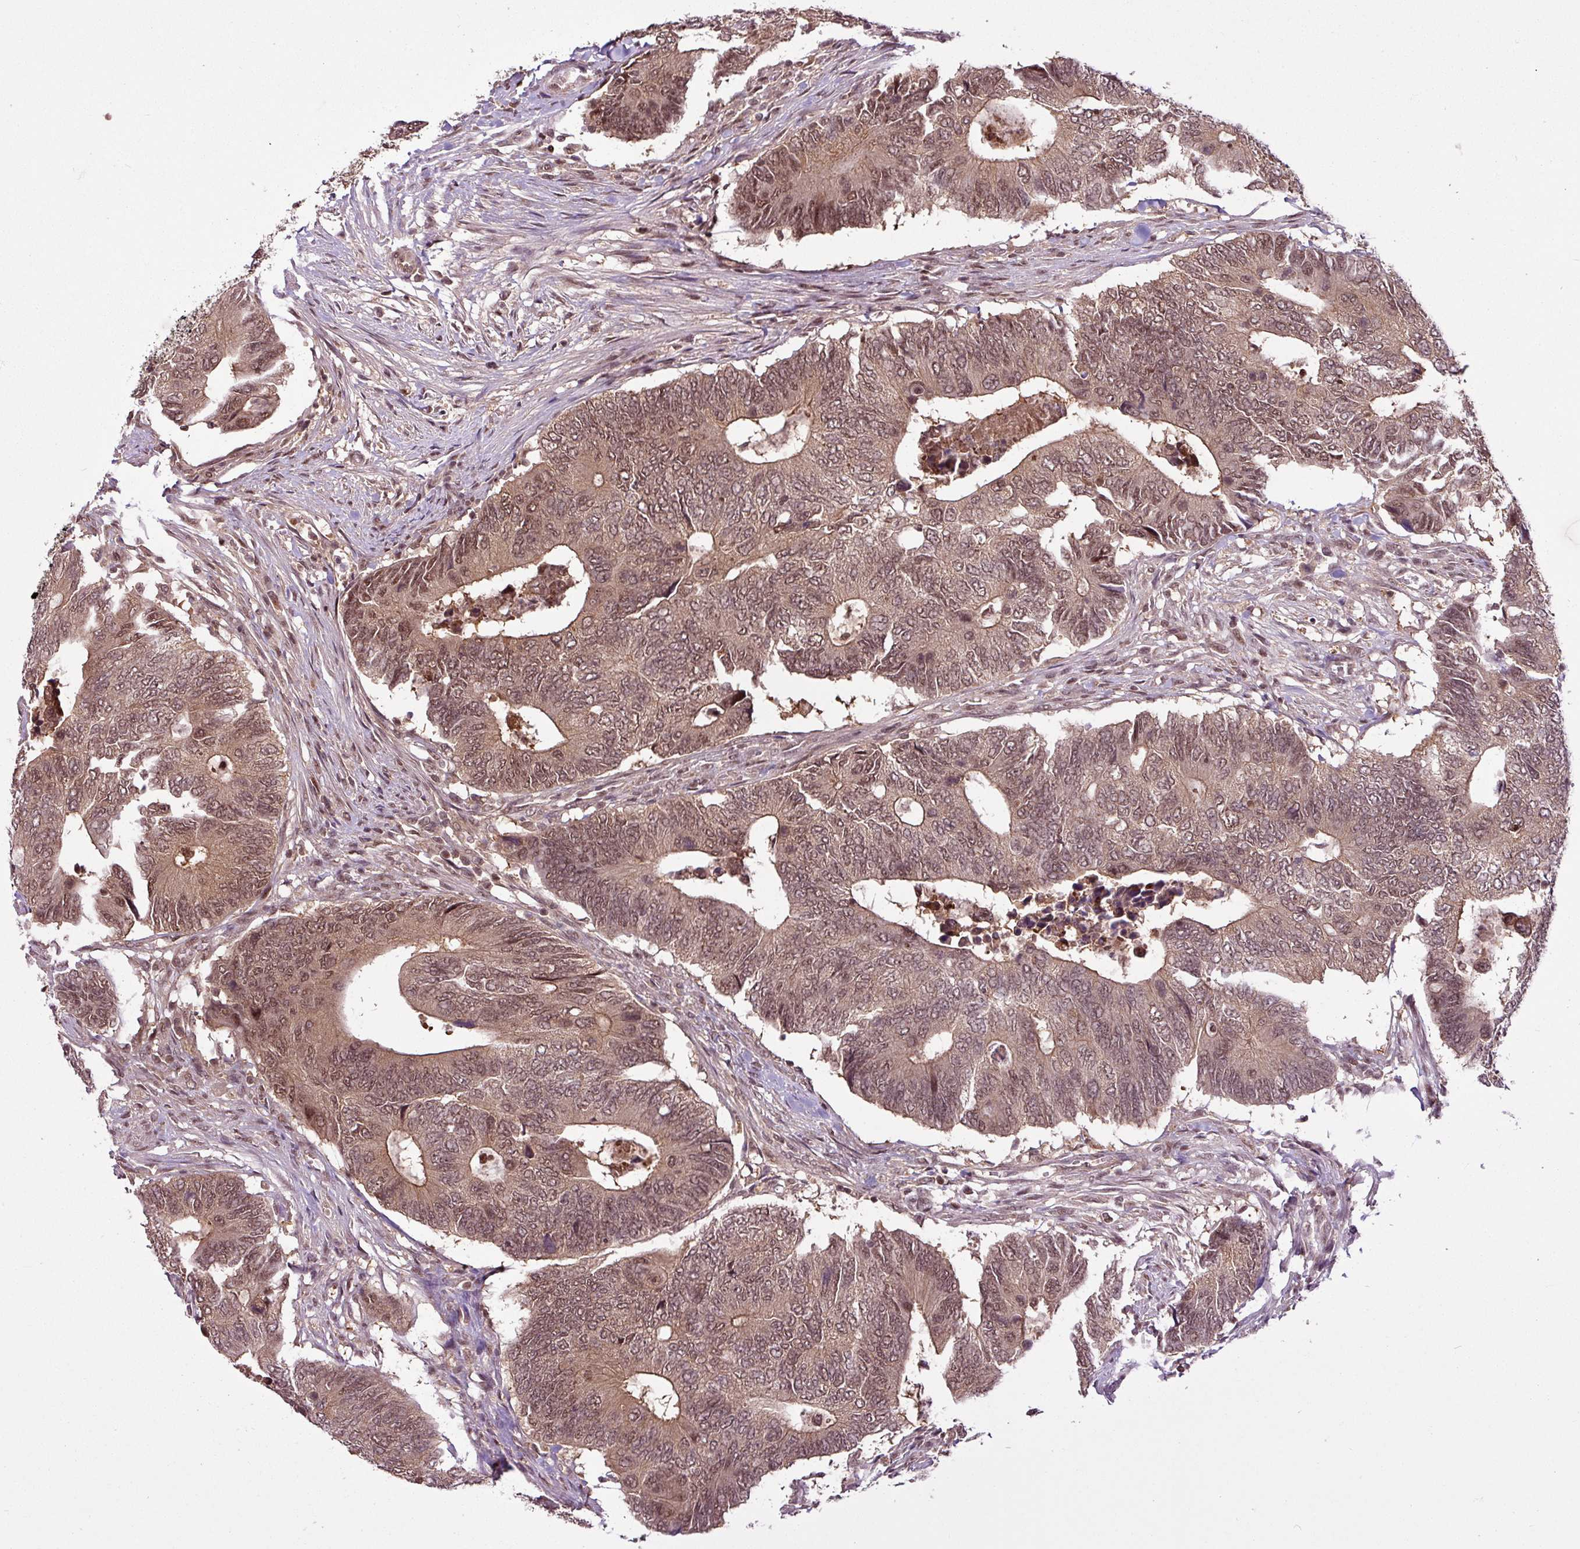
{"staining": {"intensity": "moderate", "quantity": ">75%", "location": "cytoplasmic/membranous,nuclear"}, "tissue": "colorectal cancer", "cell_type": "Tumor cells", "image_type": "cancer", "snomed": [{"axis": "morphology", "description": "Adenocarcinoma, NOS"}, {"axis": "topography", "description": "Colon"}], "caption": "About >75% of tumor cells in human adenocarcinoma (colorectal) reveal moderate cytoplasmic/membranous and nuclear protein positivity as visualized by brown immunohistochemical staining.", "gene": "ITPKC", "patient": {"sex": "male", "age": 87}}